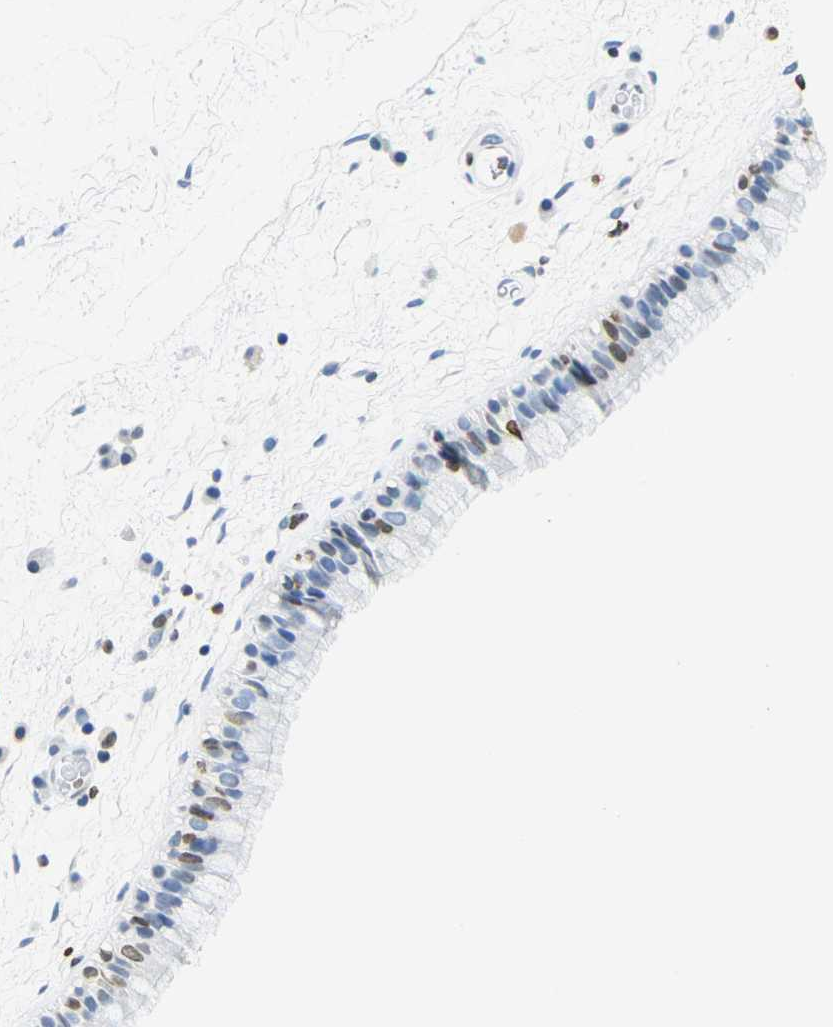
{"staining": {"intensity": "strong", "quantity": "25%-75%", "location": "nuclear"}, "tissue": "nasopharynx", "cell_type": "Respiratory epithelial cells", "image_type": "normal", "snomed": [{"axis": "morphology", "description": "Normal tissue, NOS"}, {"axis": "morphology", "description": "Inflammation, NOS"}, {"axis": "topography", "description": "Nasopharynx"}], "caption": "Immunohistochemical staining of benign nasopharynx exhibits 25%-75% levels of strong nuclear protein positivity in about 25%-75% of respiratory epithelial cells.", "gene": "DRAXIN", "patient": {"sex": "male", "age": 48}}